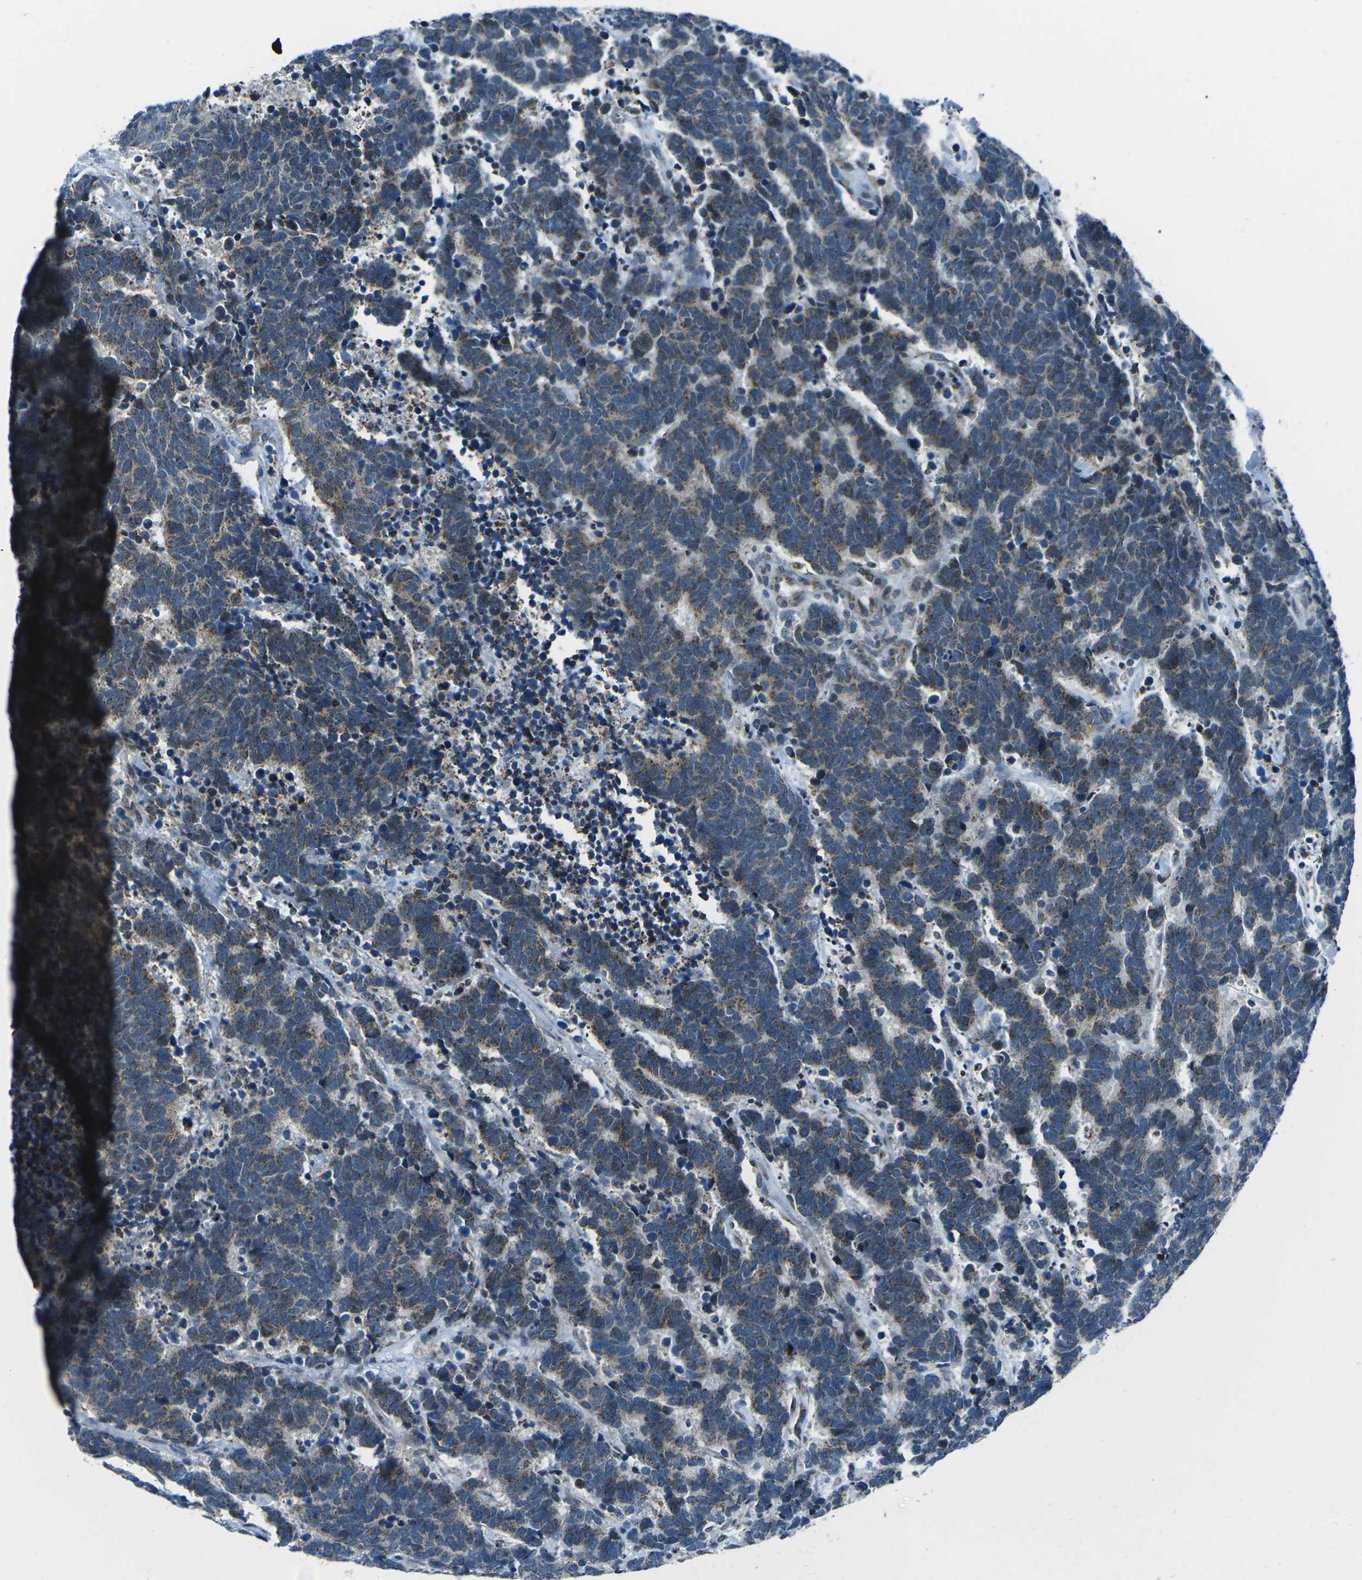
{"staining": {"intensity": "weak", "quantity": "25%-75%", "location": "cytoplasmic/membranous"}, "tissue": "carcinoid", "cell_type": "Tumor cells", "image_type": "cancer", "snomed": [{"axis": "morphology", "description": "Carcinoma, NOS"}, {"axis": "morphology", "description": "Carcinoid, malignant, NOS"}, {"axis": "topography", "description": "Urinary bladder"}], "caption": "Tumor cells show low levels of weak cytoplasmic/membranous staining in about 25%-75% of cells in human carcinoid. The staining was performed using DAB to visualize the protein expression in brown, while the nuclei were stained in blue with hematoxylin (Magnification: 20x).", "gene": "RFESD", "patient": {"sex": "male", "age": 57}}